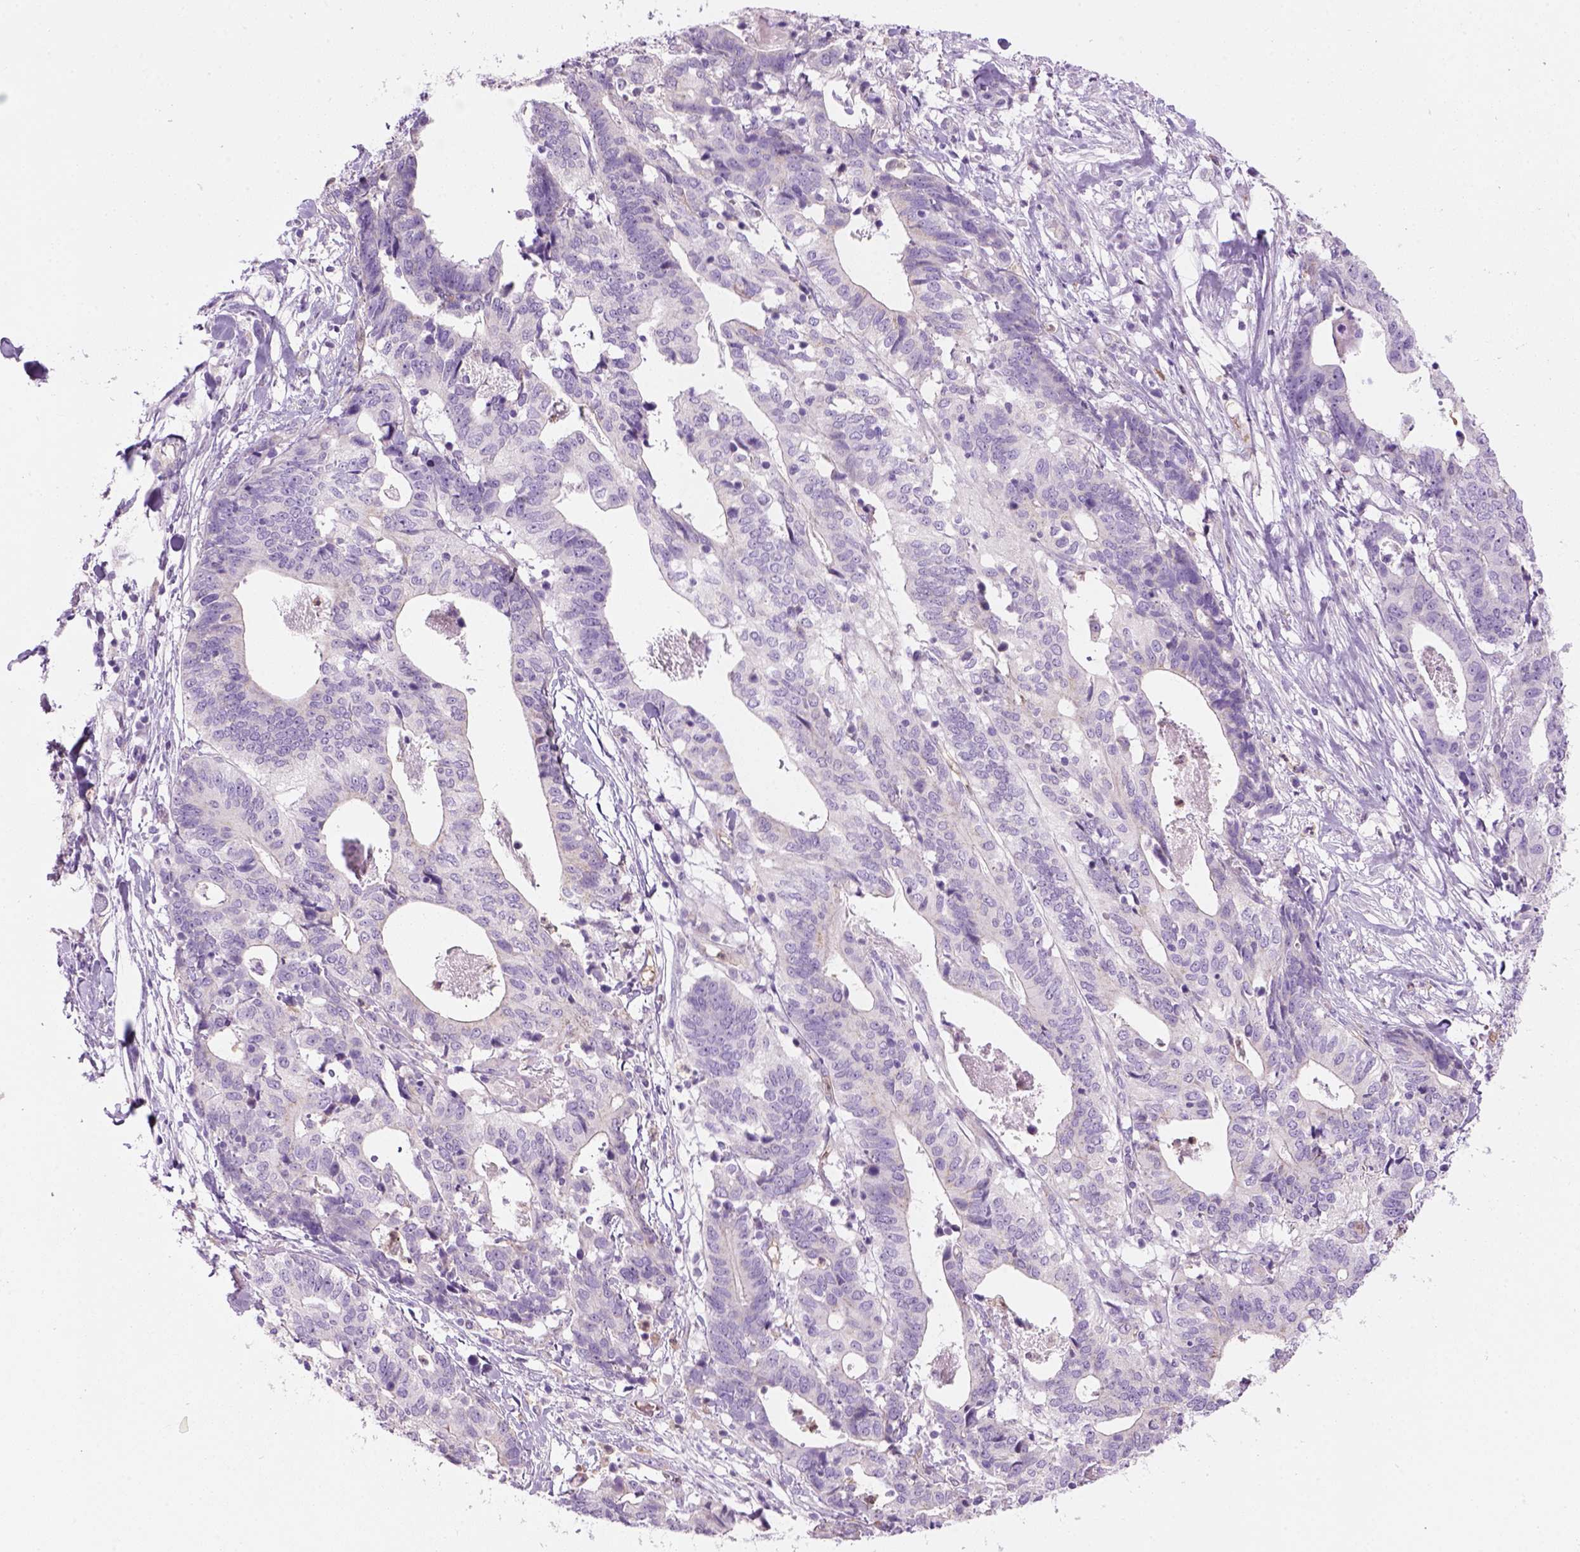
{"staining": {"intensity": "negative", "quantity": "none", "location": "none"}, "tissue": "stomach cancer", "cell_type": "Tumor cells", "image_type": "cancer", "snomed": [{"axis": "morphology", "description": "Adenocarcinoma, NOS"}, {"axis": "topography", "description": "Stomach, upper"}], "caption": "Immunohistochemistry (IHC) of human stomach cancer shows no positivity in tumor cells.", "gene": "CD84", "patient": {"sex": "female", "age": 67}}